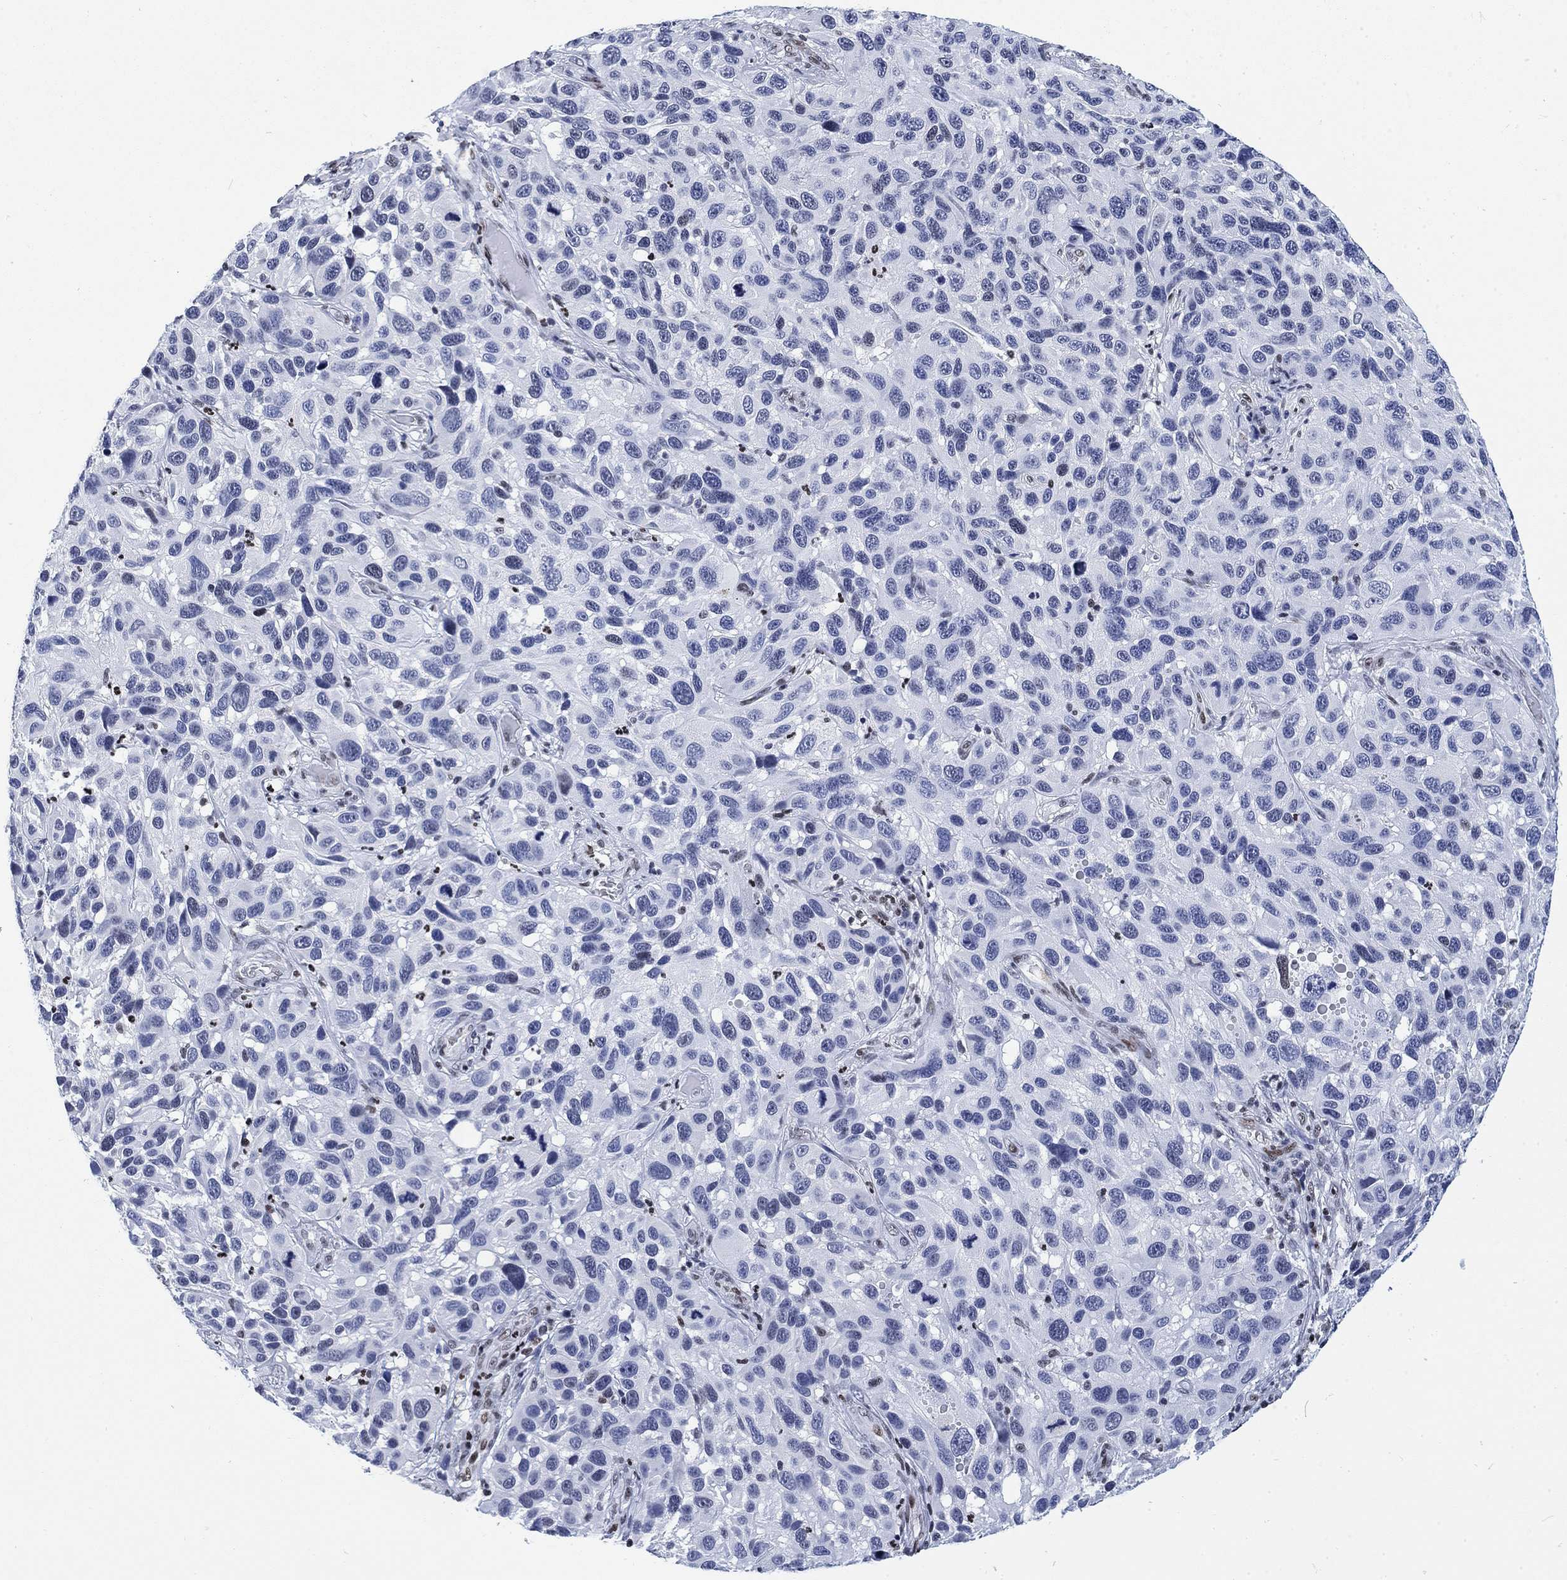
{"staining": {"intensity": "negative", "quantity": "none", "location": "none"}, "tissue": "melanoma", "cell_type": "Tumor cells", "image_type": "cancer", "snomed": [{"axis": "morphology", "description": "Malignant melanoma, NOS"}, {"axis": "topography", "description": "Skin"}], "caption": "Image shows no protein positivity in tumor cells of melanoma tissue.", "gene": "H1-10", "patient": {"sex": "male", "age": 53}}